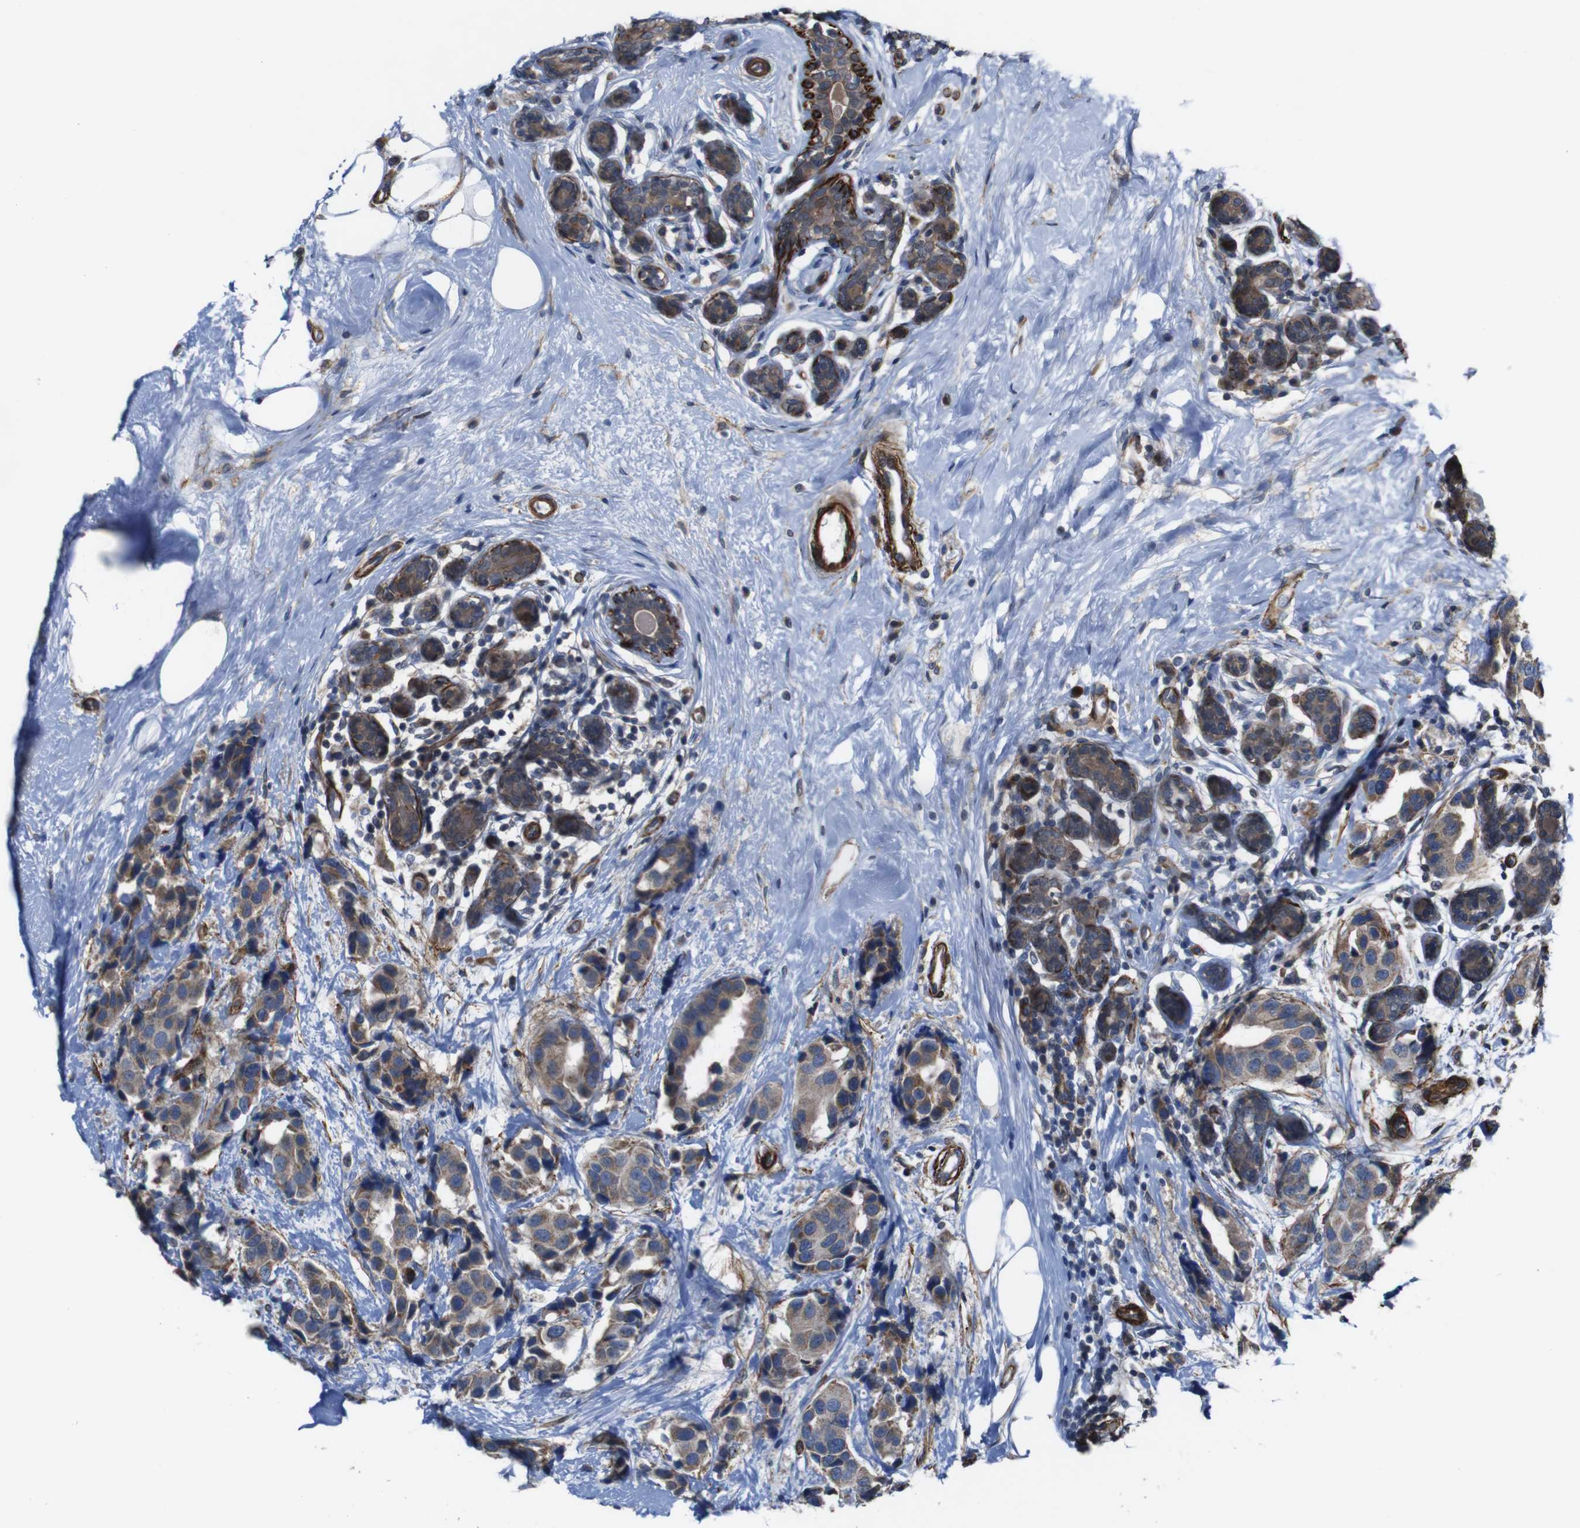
{"staining": {"intensity": "weak", "quantity": ">75%", "location": "cytoplasmic/membranous"}, "tissue": "breast cancer", "cell_type": "Tumor cells", "image_type": "cancer", "snomed": [{"axis": "morphology", "description": "Normal tissue, NOS"}, {"axis": "morphology", "description": "Duct carcinoma"}, {"axis": "topography", "description": "Breast"}], "caption": "Immunohistochemistry (IHC) (DAB) staining of breast cancer (invasive ductal carcinoma) reveals weak cytoplasmic/membranous protein staining in about >75% of tumor cells.", "gene": "GGT7", "patient": {"sex": "female", "age": 39}}